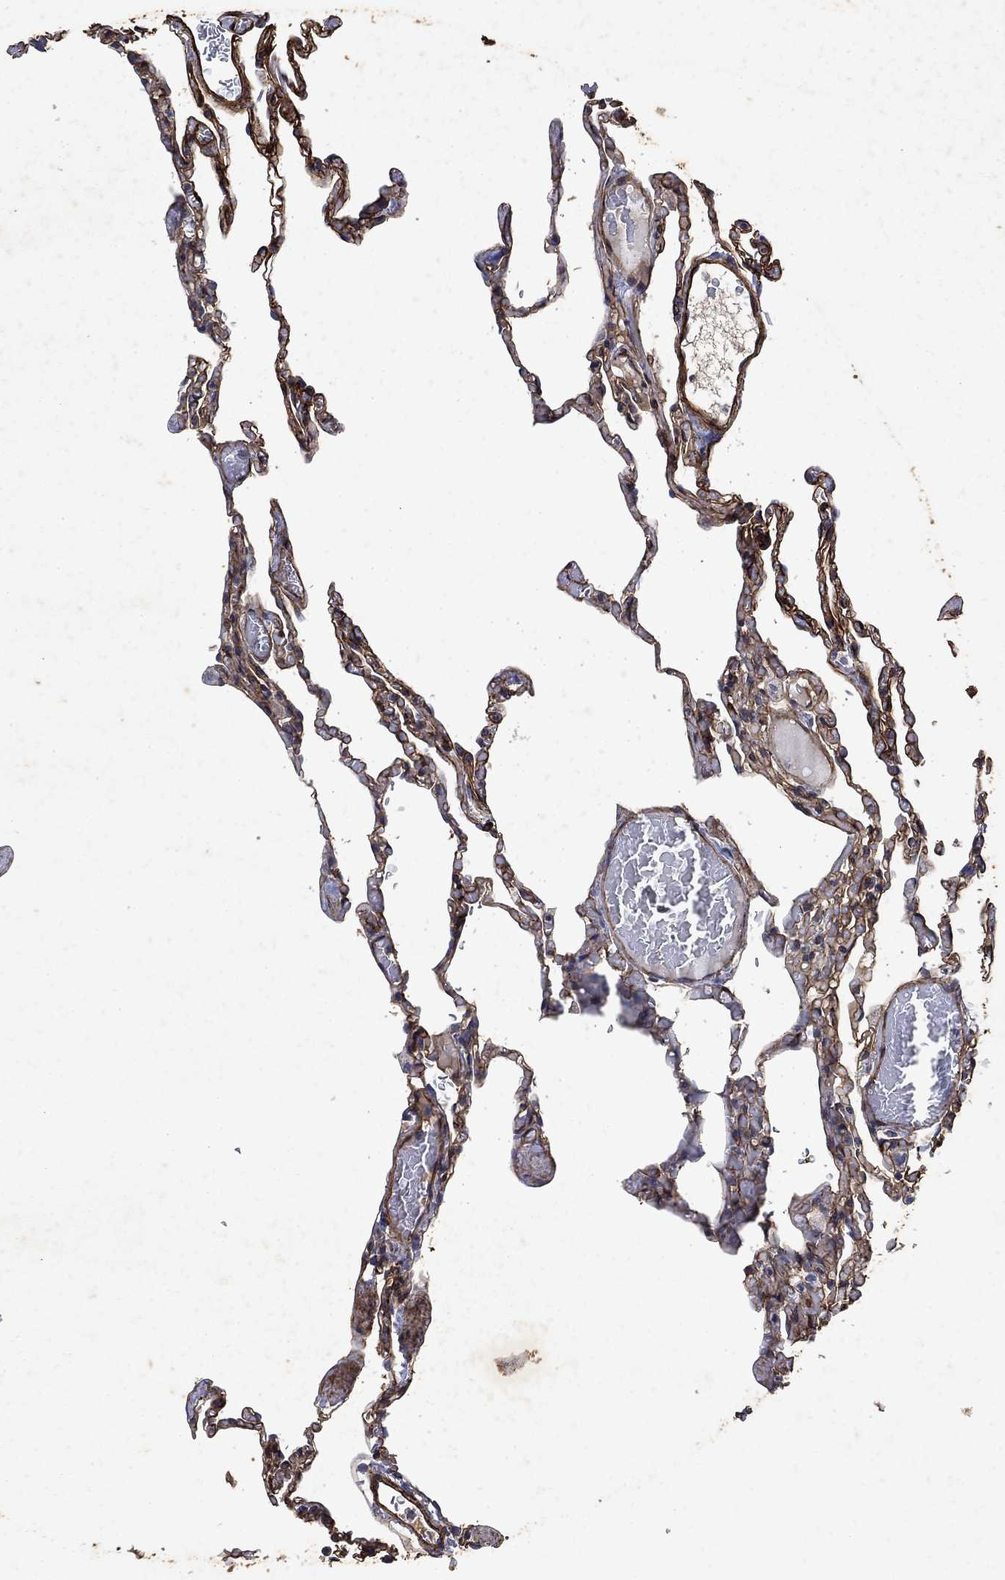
{"staining": {"intensity": "negative", "quantity": "none", "location": "none"}, "tissue": "lung", "cell_type": "Alveolar cells", "image_type": "normal", "snomed": [{"axis": "morphology", "description": "Normal tissue, NOS"}, {"axis": "topography", "description": "Lung"}], "caption": "Immunohistochemistry (IHC) of unremarkable lung reveals no expression in alveolar cells.", "gene": "COL4A2", "patient": {"sex": "female", "age": 43}}